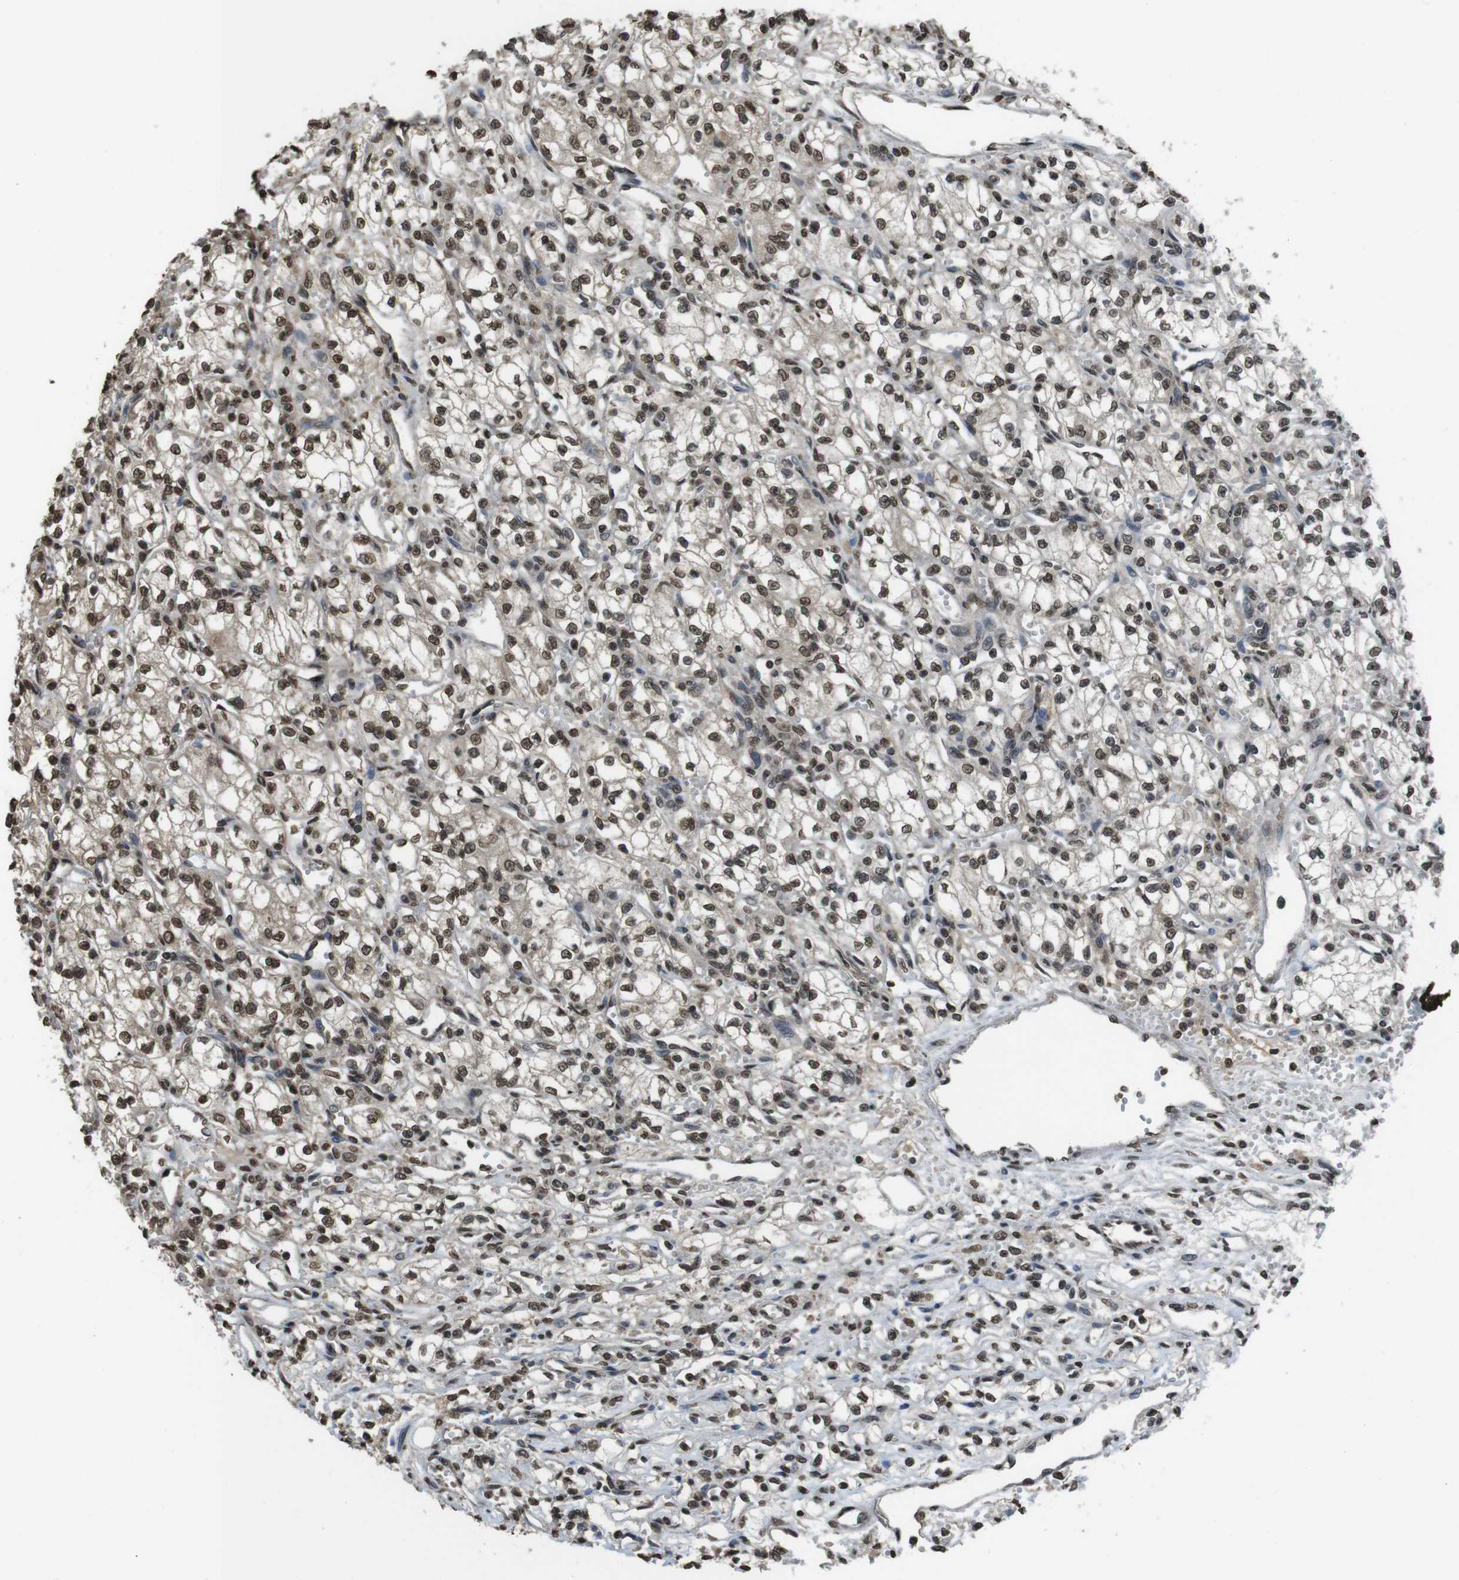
{"staining": {"intensity": "moderate", "quantity": ">75%", "location": "nuclear"}, "tissue": "renal cancer", "cell_type": "Tumor cells", "image_type": "cancer", "snomed": [{"axis": "morphology", "description": "Normal tissue, NOS"}, {"axis": "morphology", "description": "Adenocarcinoma, NOS"}, {"axis": "topography", "description": "Kidney"}], "caption": "Renal cancer (adenocarcinoma) was stained to show a protein in brown. There is medium levels of moderate nuclear positivity in approximately >75% of tumor cells.", "gene": "MAF", "patient": {"sex": "male", "age": 59}}